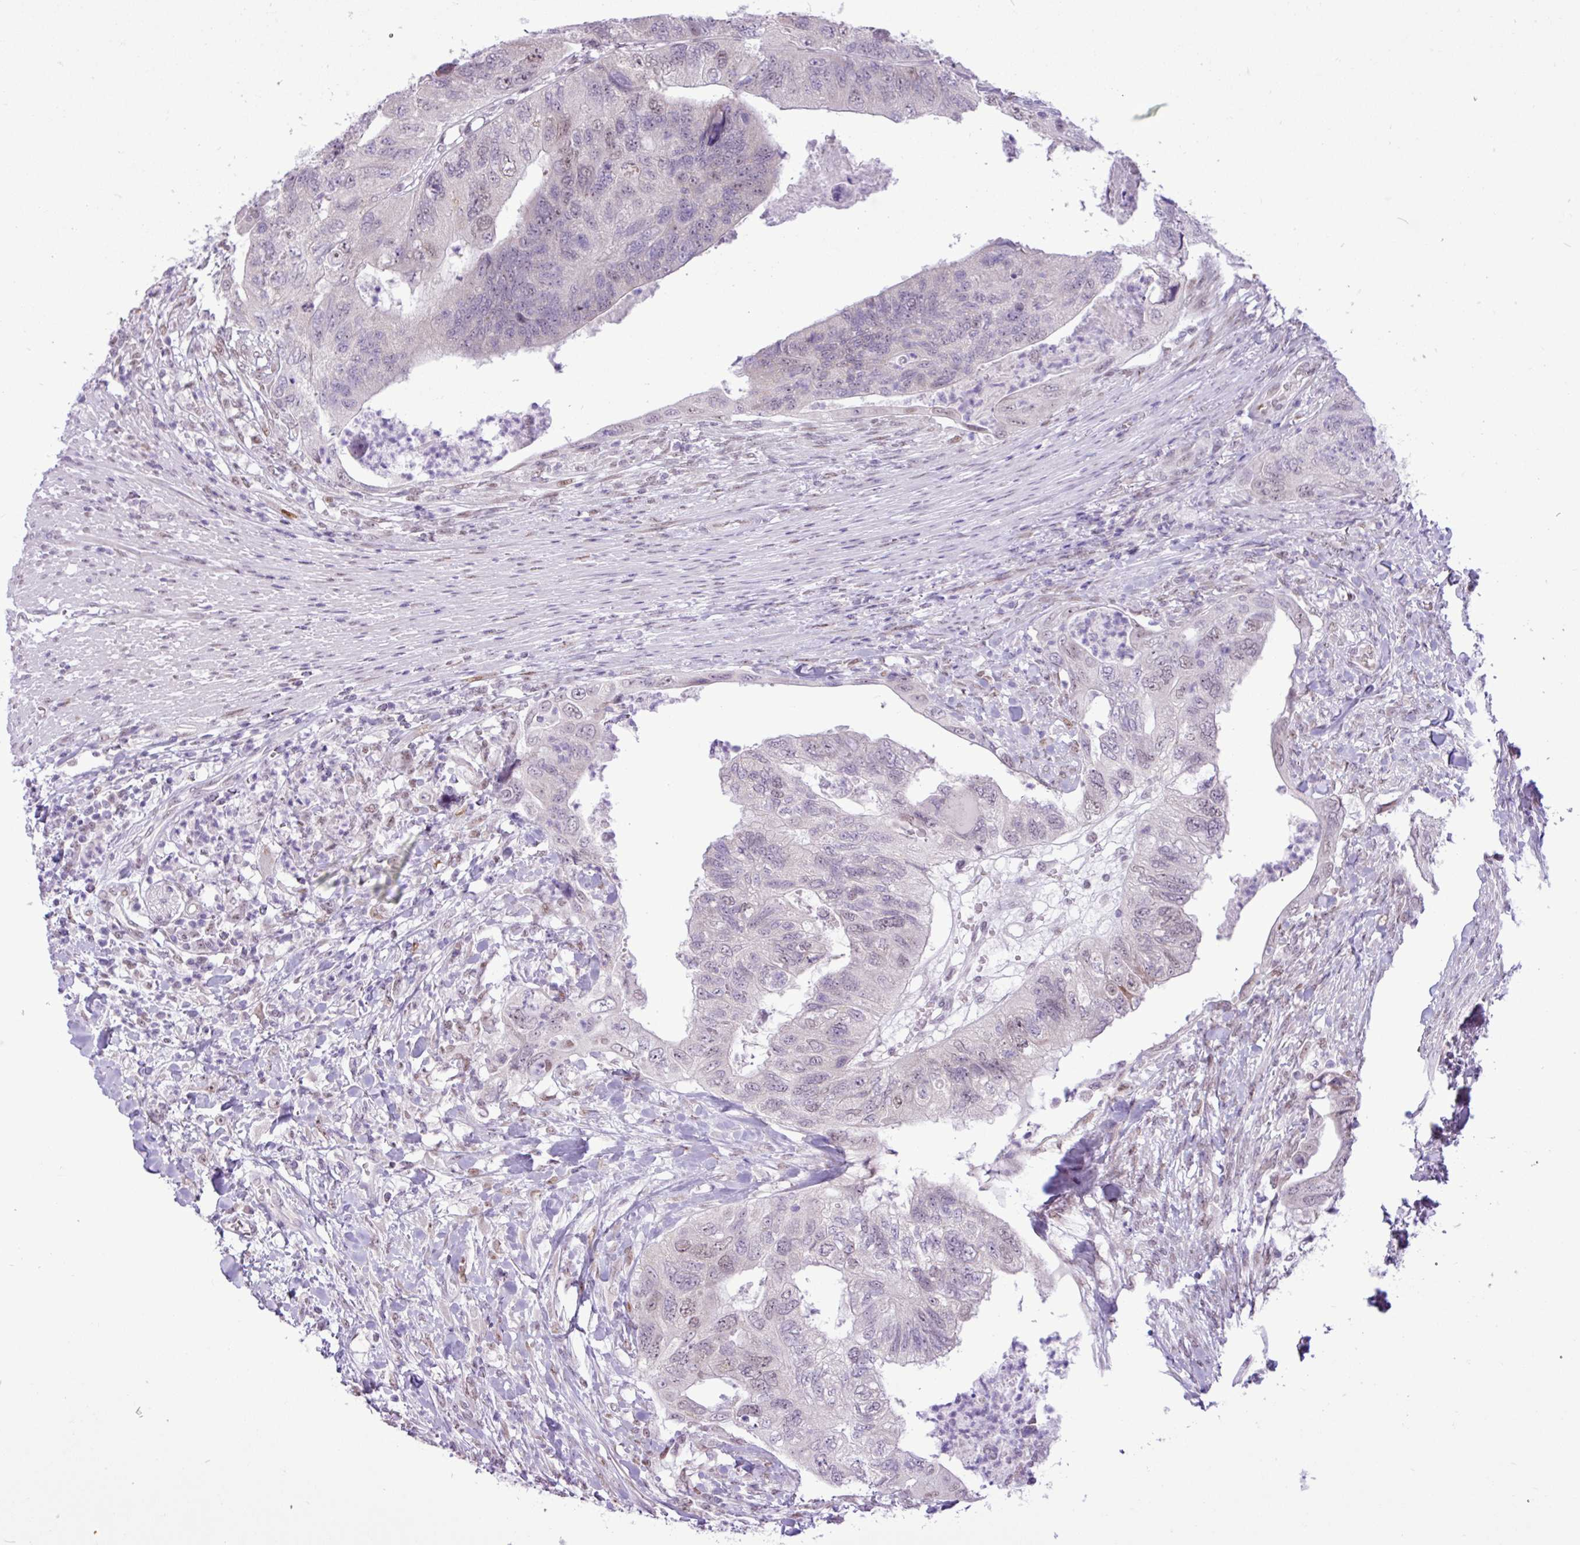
{"staining": {"intensity": "negative", "quantity": "none", "location": "none"}, "tissue": "colorectal cancer", "cell_type": "Tumor cells", "image_type": "cancer", "snomed": [{"axis": "morphology", "description": "Adenocarcinoma, NOS"}, {"axis": "topography", "description": "Rectum"}], "caption": "An image of human adenocarcinoma (colorectal) is negative for staining in tumor cells. (DAB (3,3'-diaminobenzidine) immunohistochemistry (IHC) with hematoxylin counter stain).", "gene": "ELOA2", "patient": {"sex": "male", "age": 63}}